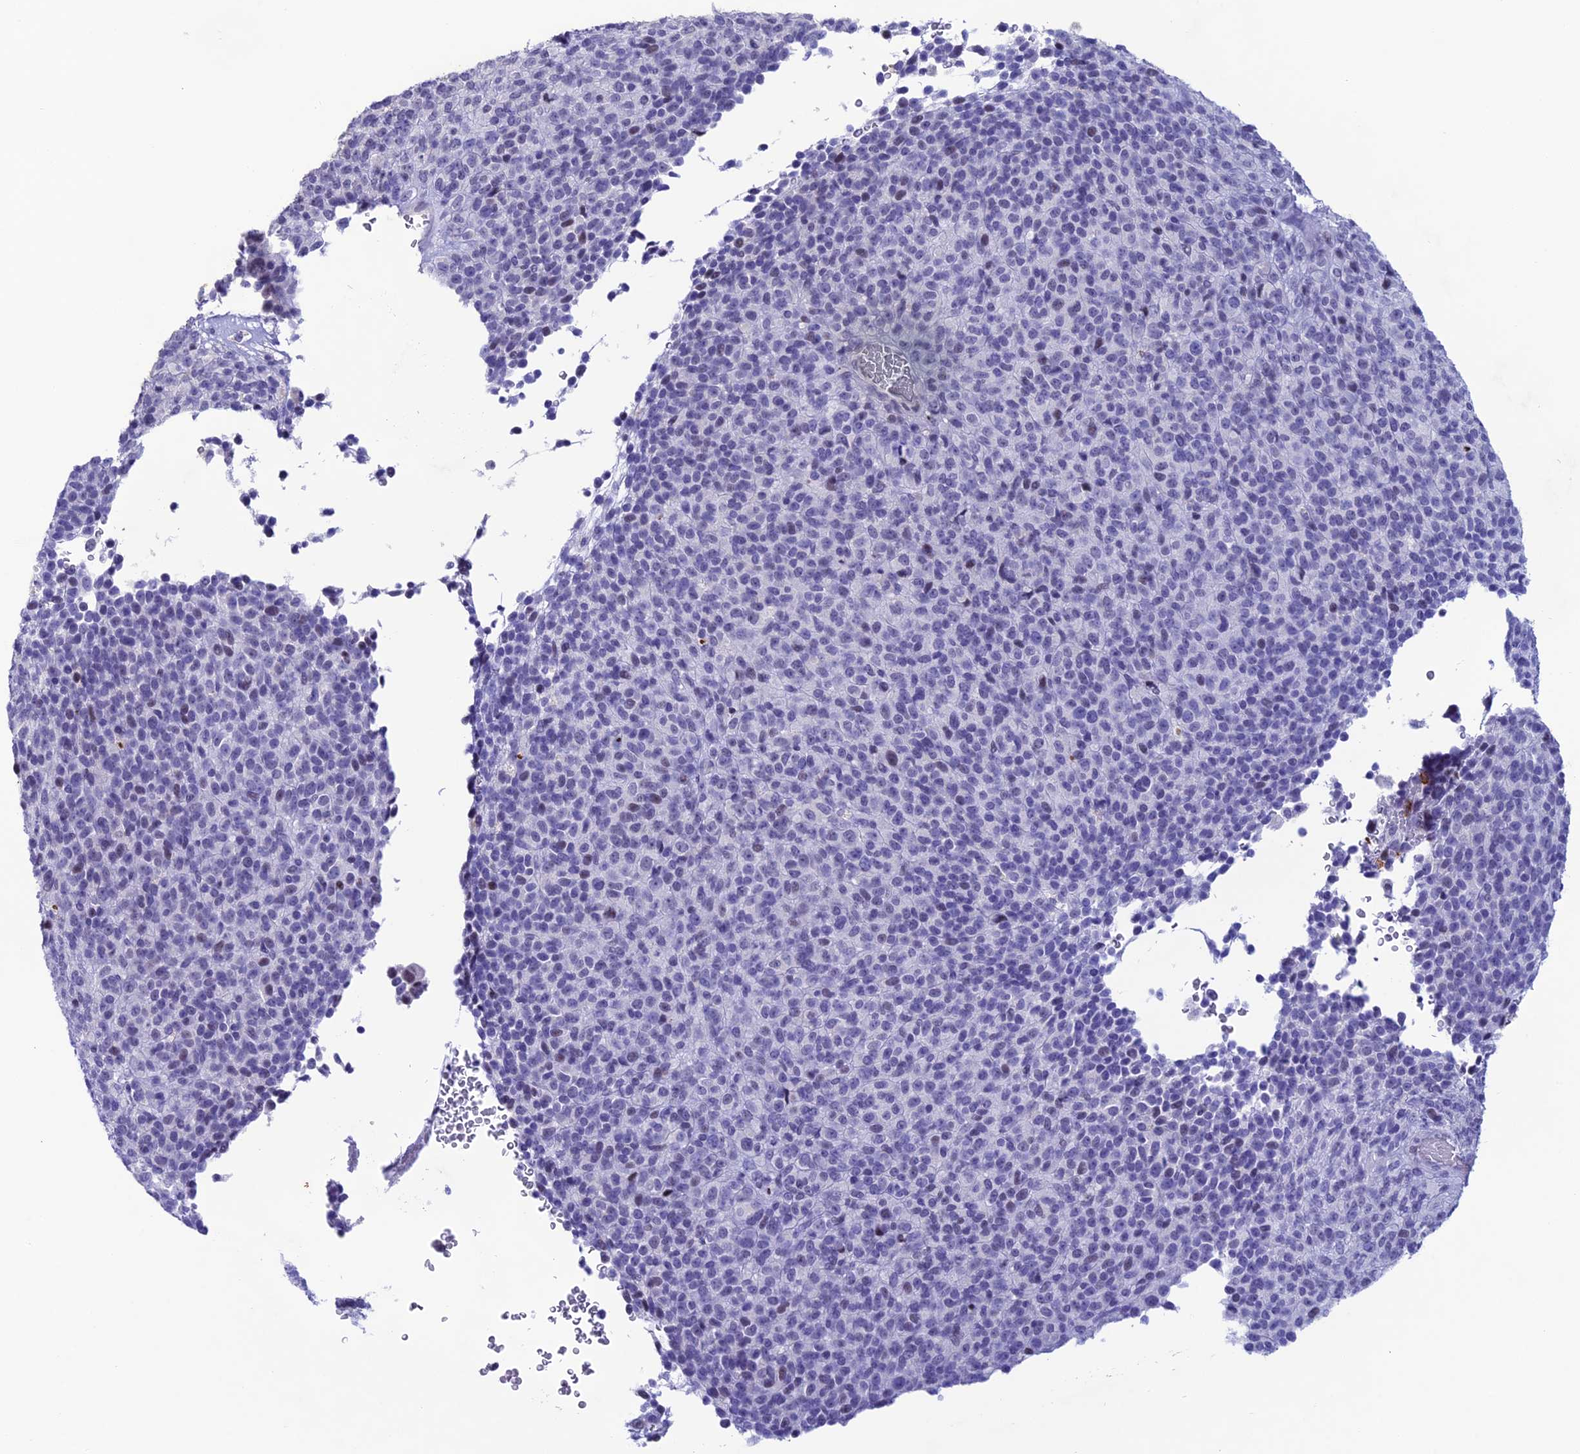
{"staining": {"intensity": "negative", "quantity": "none", "location": "none"}, "tissue": "melanoma", "cell_type": "Tumor cells", "image_type": "cancer", "snomed": [{"axis": "morphology", "description": "Malignant melanoma, Metastatic site"}, {"axis": "topography", "description": "Brain"}], "caption": "This is an immunohistochemistry (IHC) micrograph of malignant melanoma (metastatic site). There is no positivity in tumor cells.", "gene": "MFSD2B", "patient": {"sex": "female", "age": 56}}